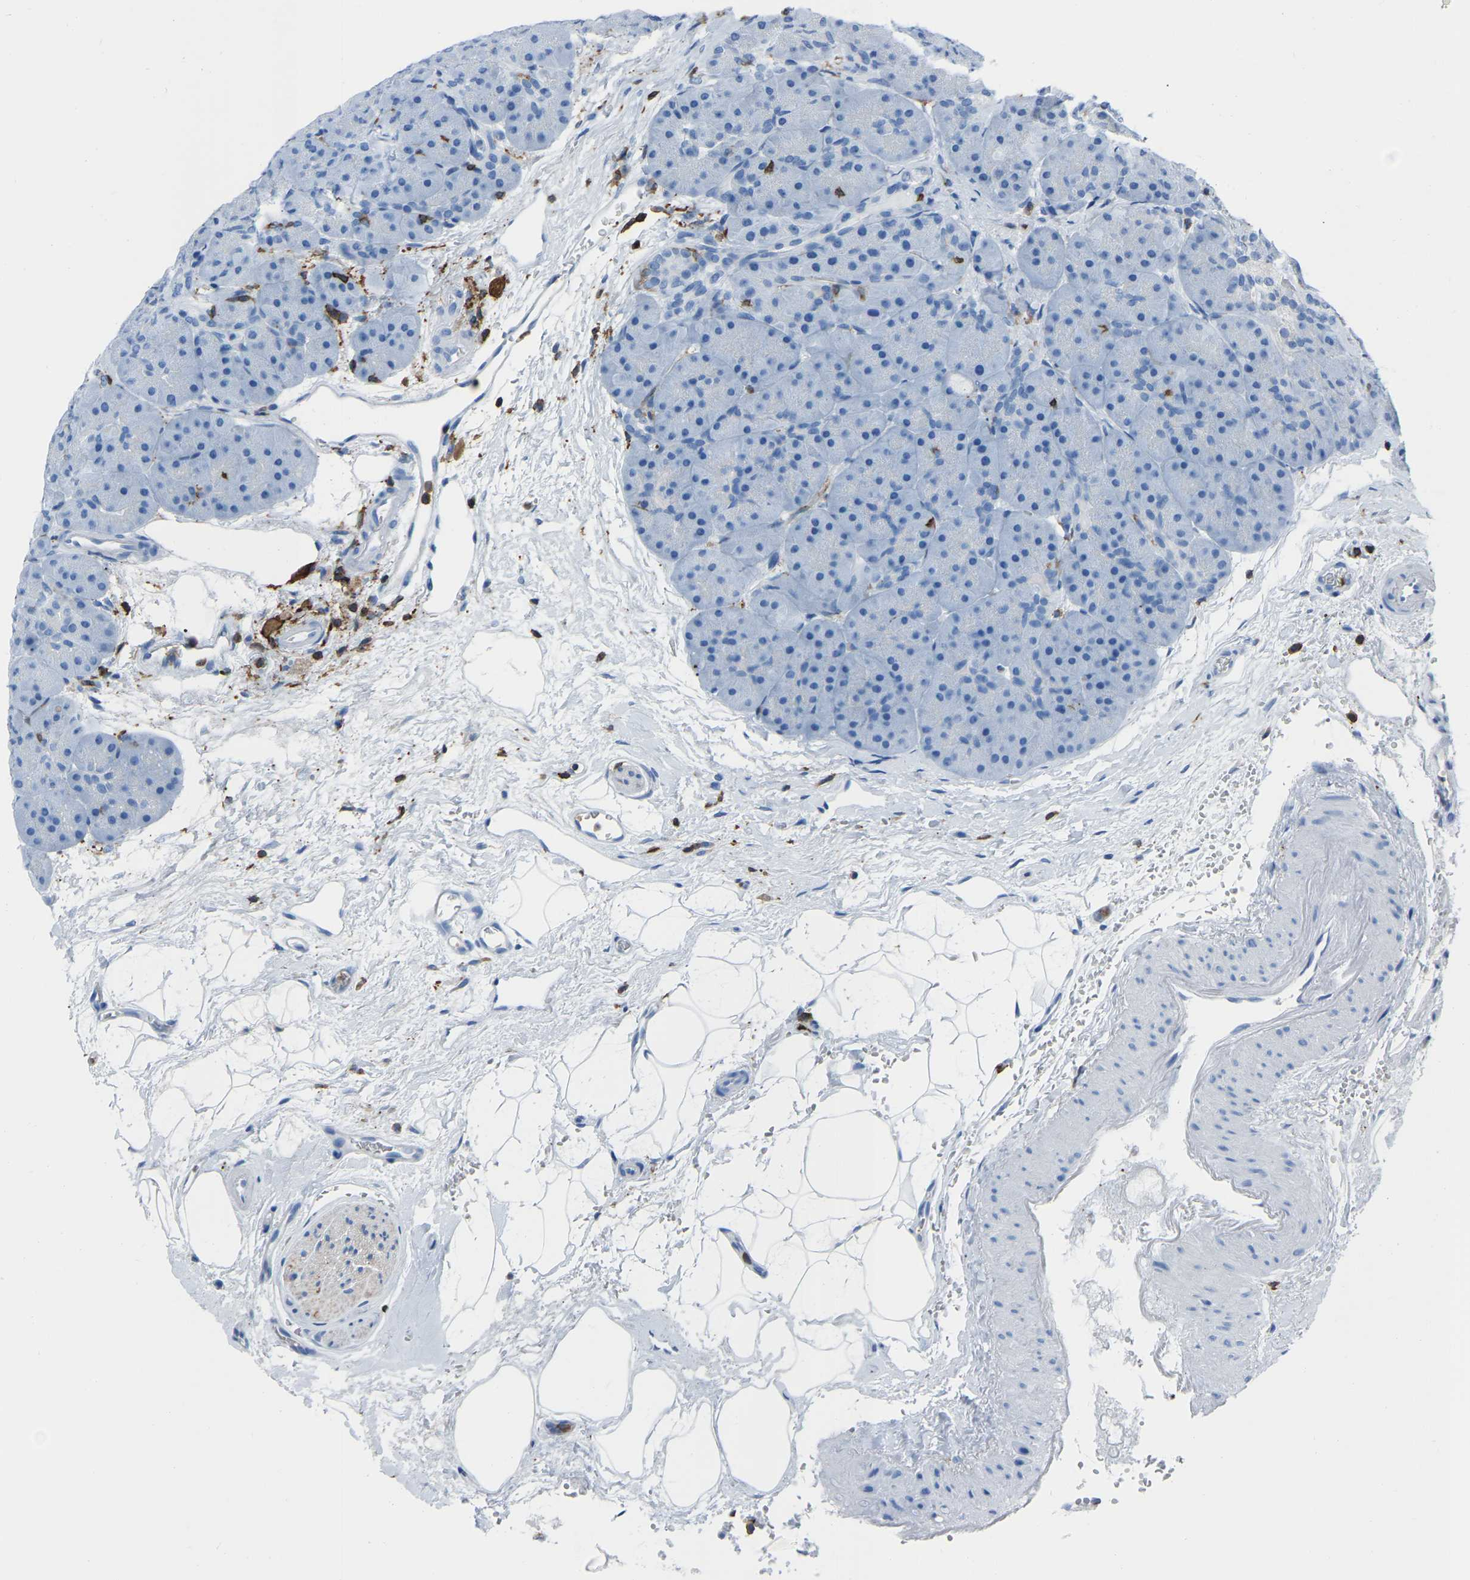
{"staining": {"intensity": "negative", "quantity": "none", "location": "none"}, "tissue": "pancreas", "cell_type": "Exocrine glandular cells", "image_type": "normal", "snomed": [{"axis": "morphology", "description": "Normal tissue, NOS"}, {"axis": "topography", "description": "Pancreas"}], "caption": "Immunohistochemistry histopathology image of unremarkable human pancreas stained for a protein (brown), which exhibits no staining in exocrine glandular cells.", "gene": "LSP1", "patient": {"sex": "male", "age": 66}}